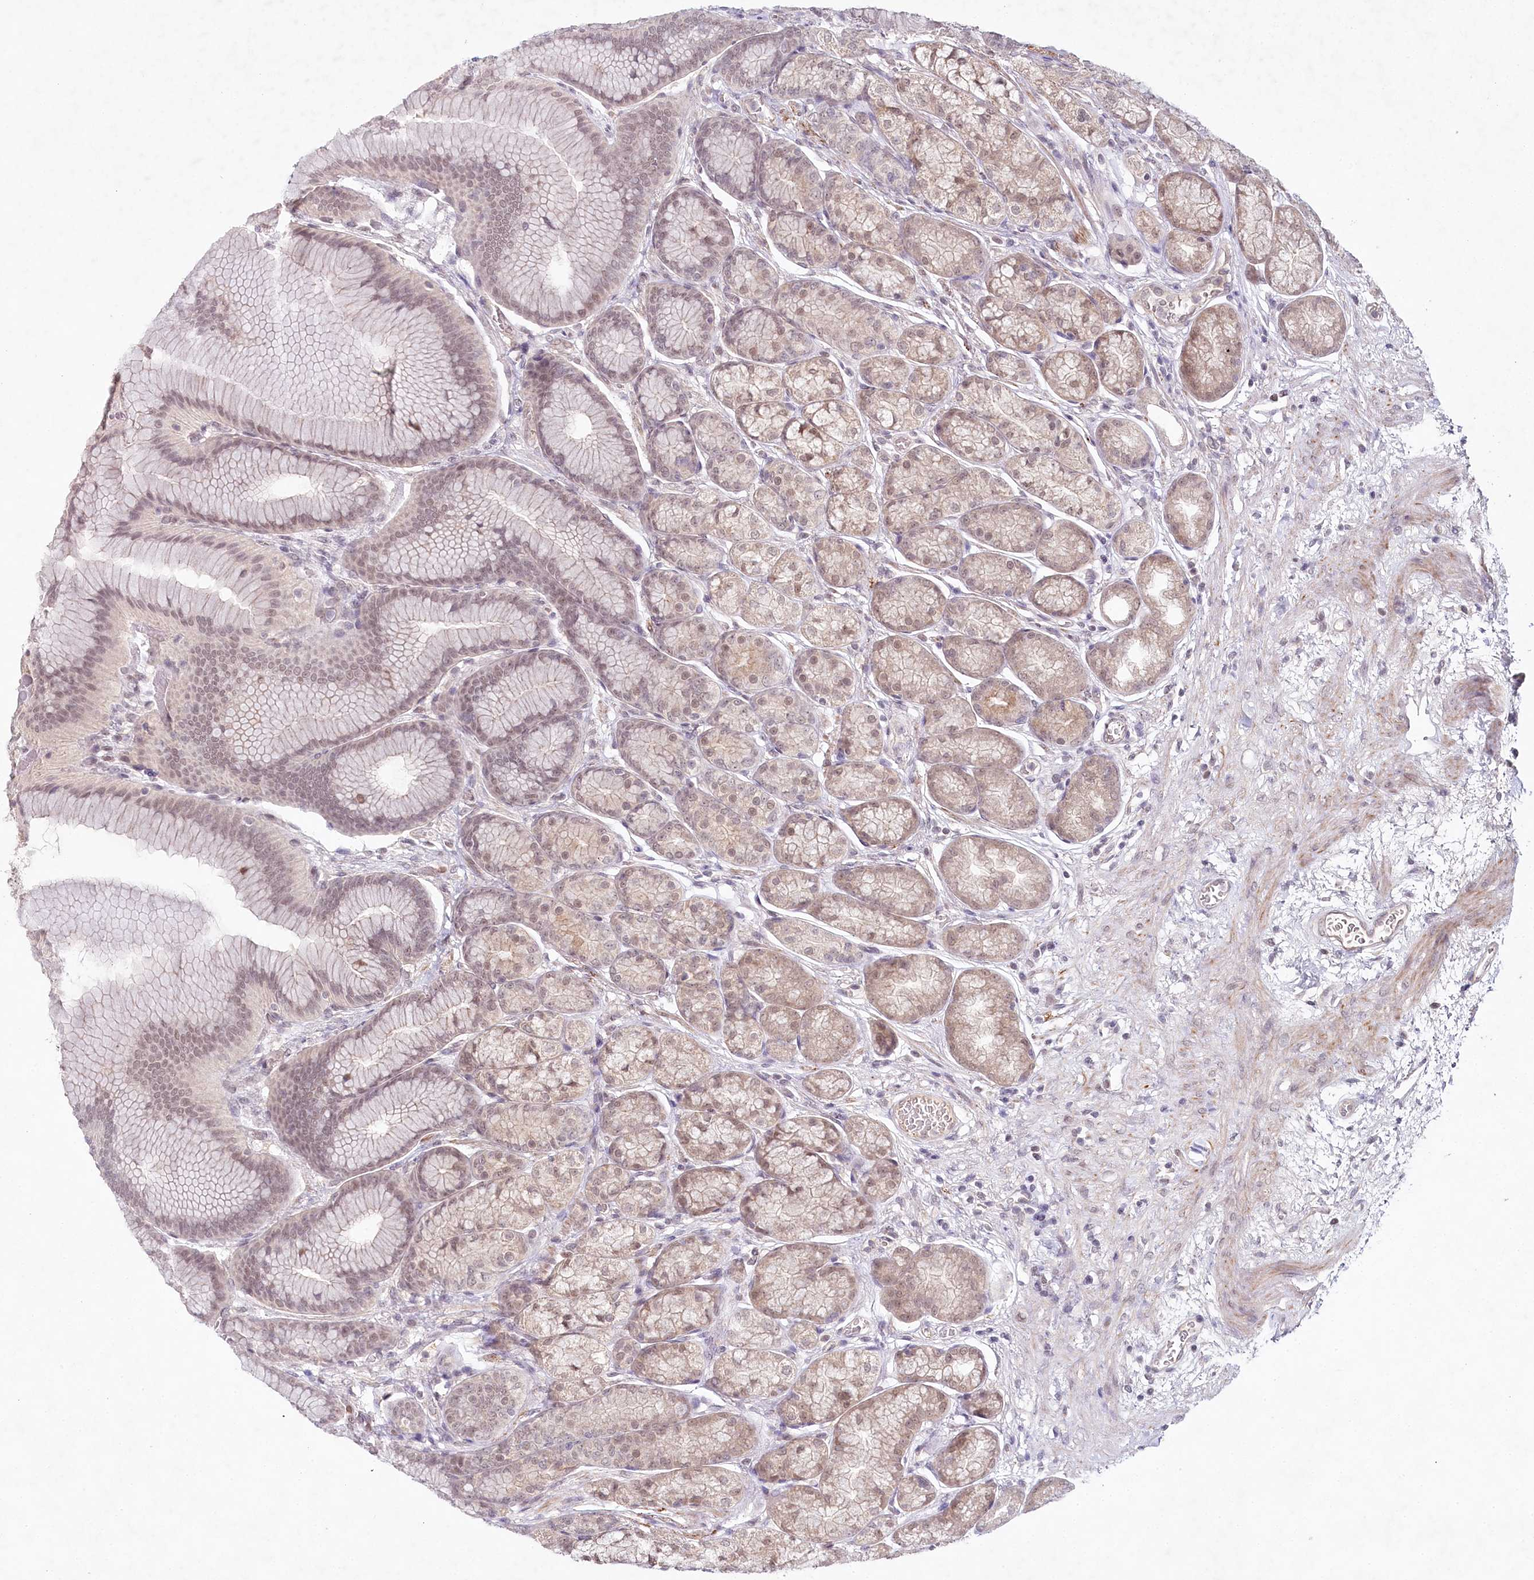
{"staining": {"intensity": "weak", "quantity": "25%-75%", "location": "cytoplasmic/membranous,nuclear"}, "tissue": "stomach", "cell_type": "Glandular cells", "image_type": "normal", "snomed": [{"axis": "morphology", "description": "Normal tissue, NOS"}, {"axis": "morphology", "description": "Adenocarcinoma, NOS"}, {"axis": "morphology", "description": "Adenocarcinoma, High grade"}, {"axis": "topography", "description": "Stomach, upper"}, {"axis": "topography", "description": "Stomach"}], "caption": "Stomach was stained to show a protein in brown. There is low levels of weak cytoplasmic/membranous,nuclear staining in approximately 25%-75% of glandular cells. (Brightfield microscopy of DAB IHC at high magnification).", "gene": "AMTN", "patient": {"sex": "female", "age": 65}}